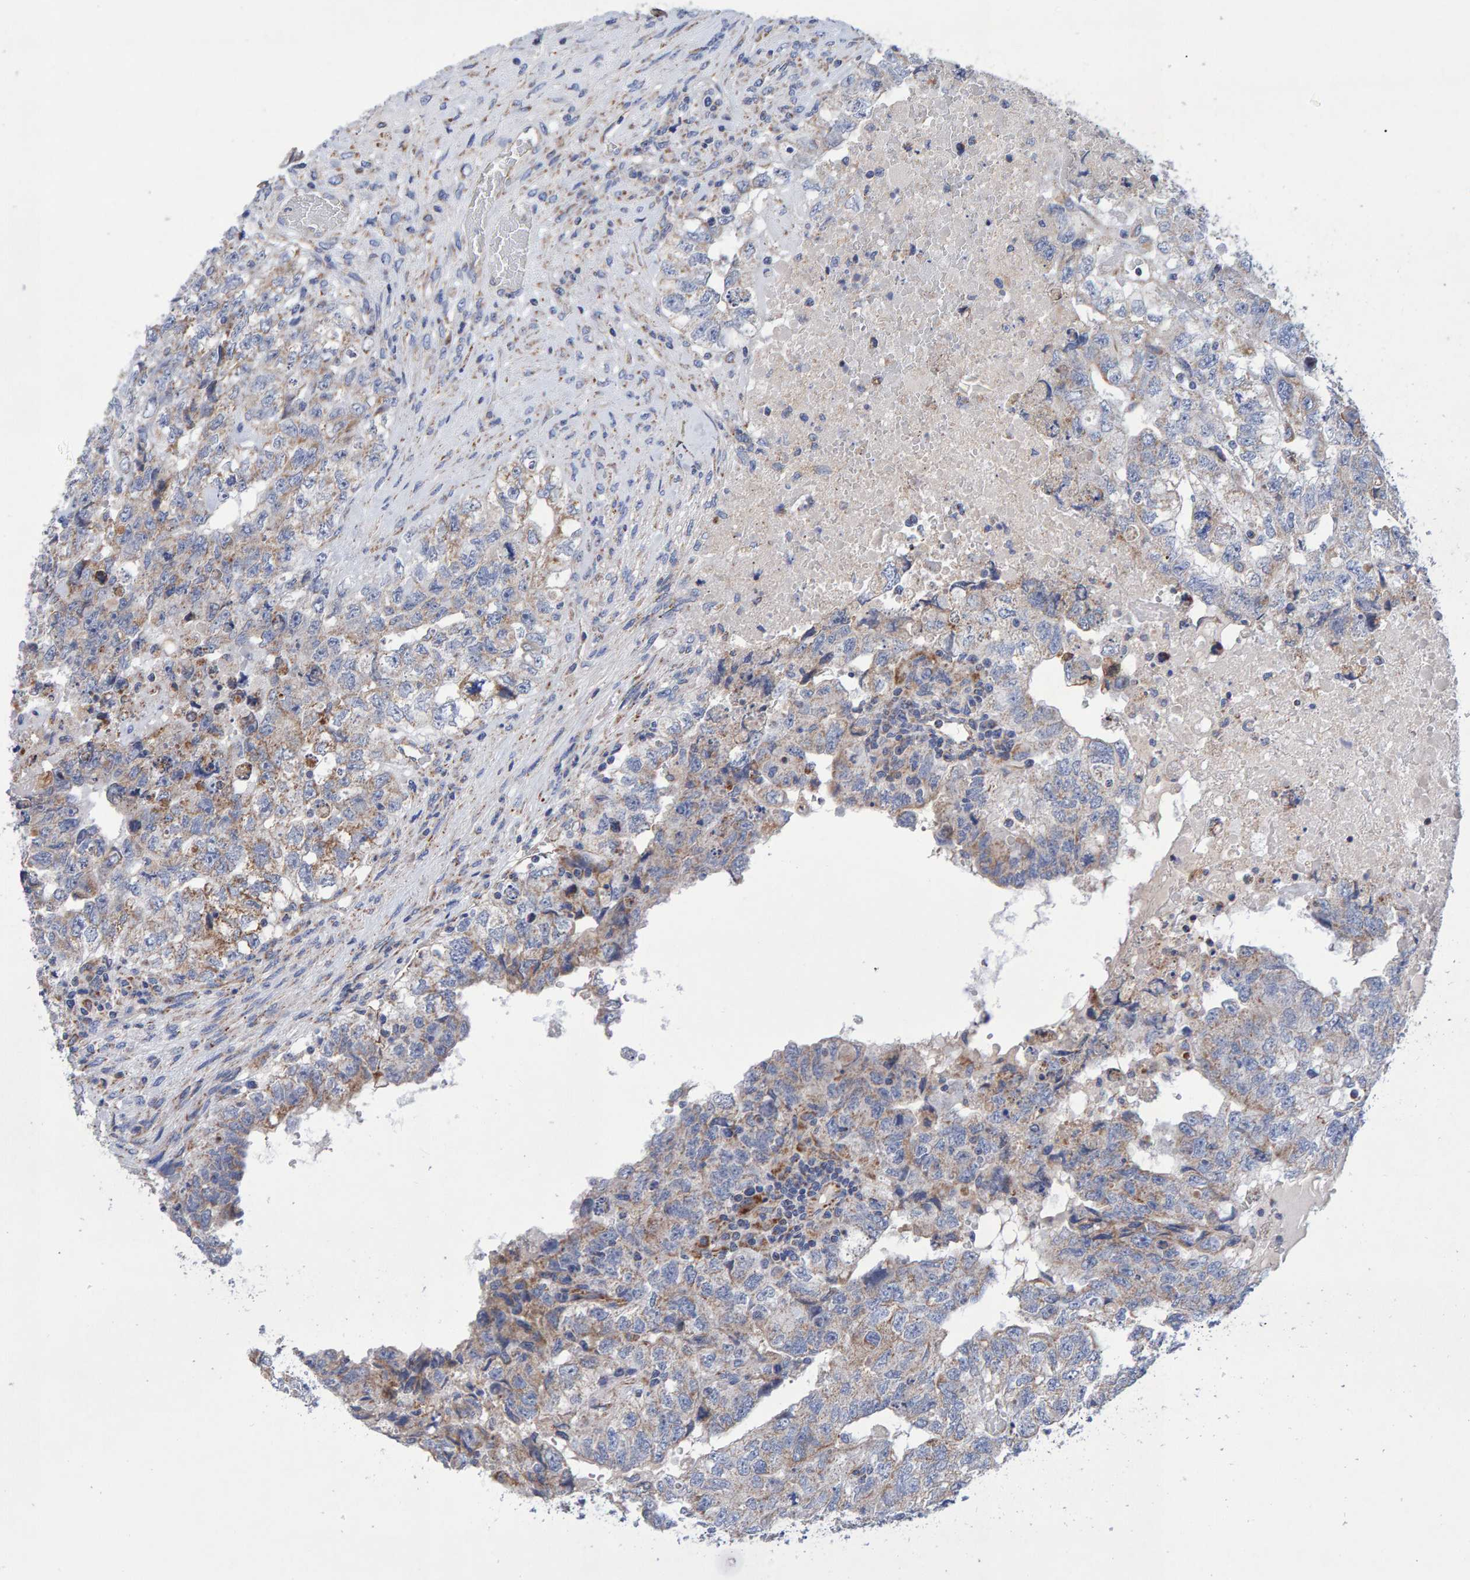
{"staining": {"intensity": "weak", "quantity": ">75%", "location": "cytoplasmic/membranous"}, "tissue": "testis cancer", "cell_type": "Tumor cells", "image_type": "cancer", "snomed": [{"axis": "morphology", "description": "Carcinoma, Embryonal, NOS"}, {"axis": "topography", "description": "Testis"}], "caption": "Immunohistochemical staining of embryonal carcinoma (testis) exhibits low levels of weak cytoplasmic/membranous protein positivity in approximately >75% of tumor cells. (Brightfield microscopy of DAB IHC at high magnification).", "gene": "EFR3A", "patient": {"sex": "male", "age": 36}}